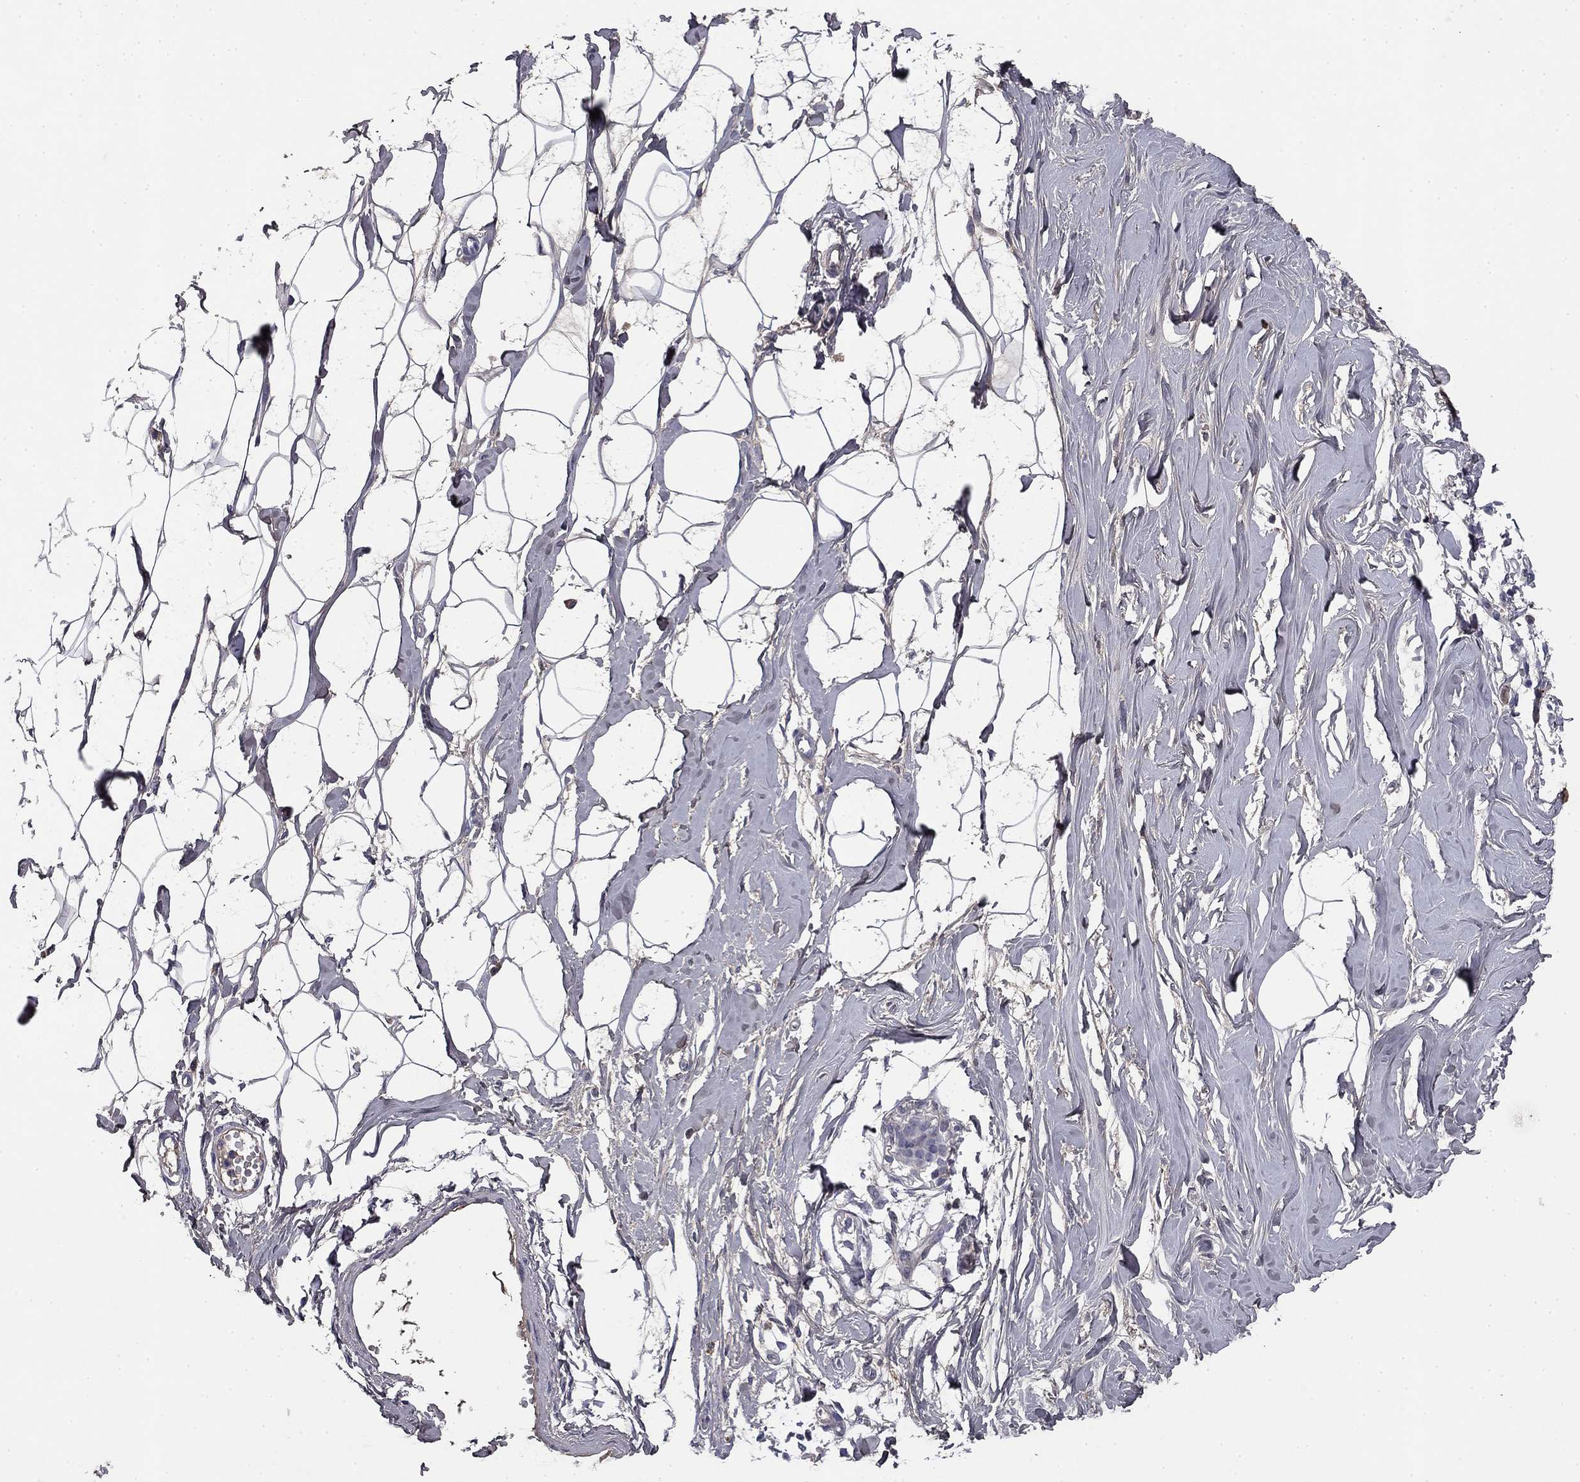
{"staining": {"intensity": "negative", "quantity": "none", "location": "none"}, "tissue": "breast", "cell_type": "Adipocytes", "image_type": "normal", "snomed": [{"axis": "morphology", "description": "Normal tissue, NOS"}, {"axis": "topography", "description": "Breast"}], "caption": "Micrograph shows no significant protein positivity in adipocytes of unremarkable breast. (Brightfield microscopy of DAB immunohistochemistry at high magnification).", "gene": "COL2A1", "patient": {"sex": "female", "age": 49}}